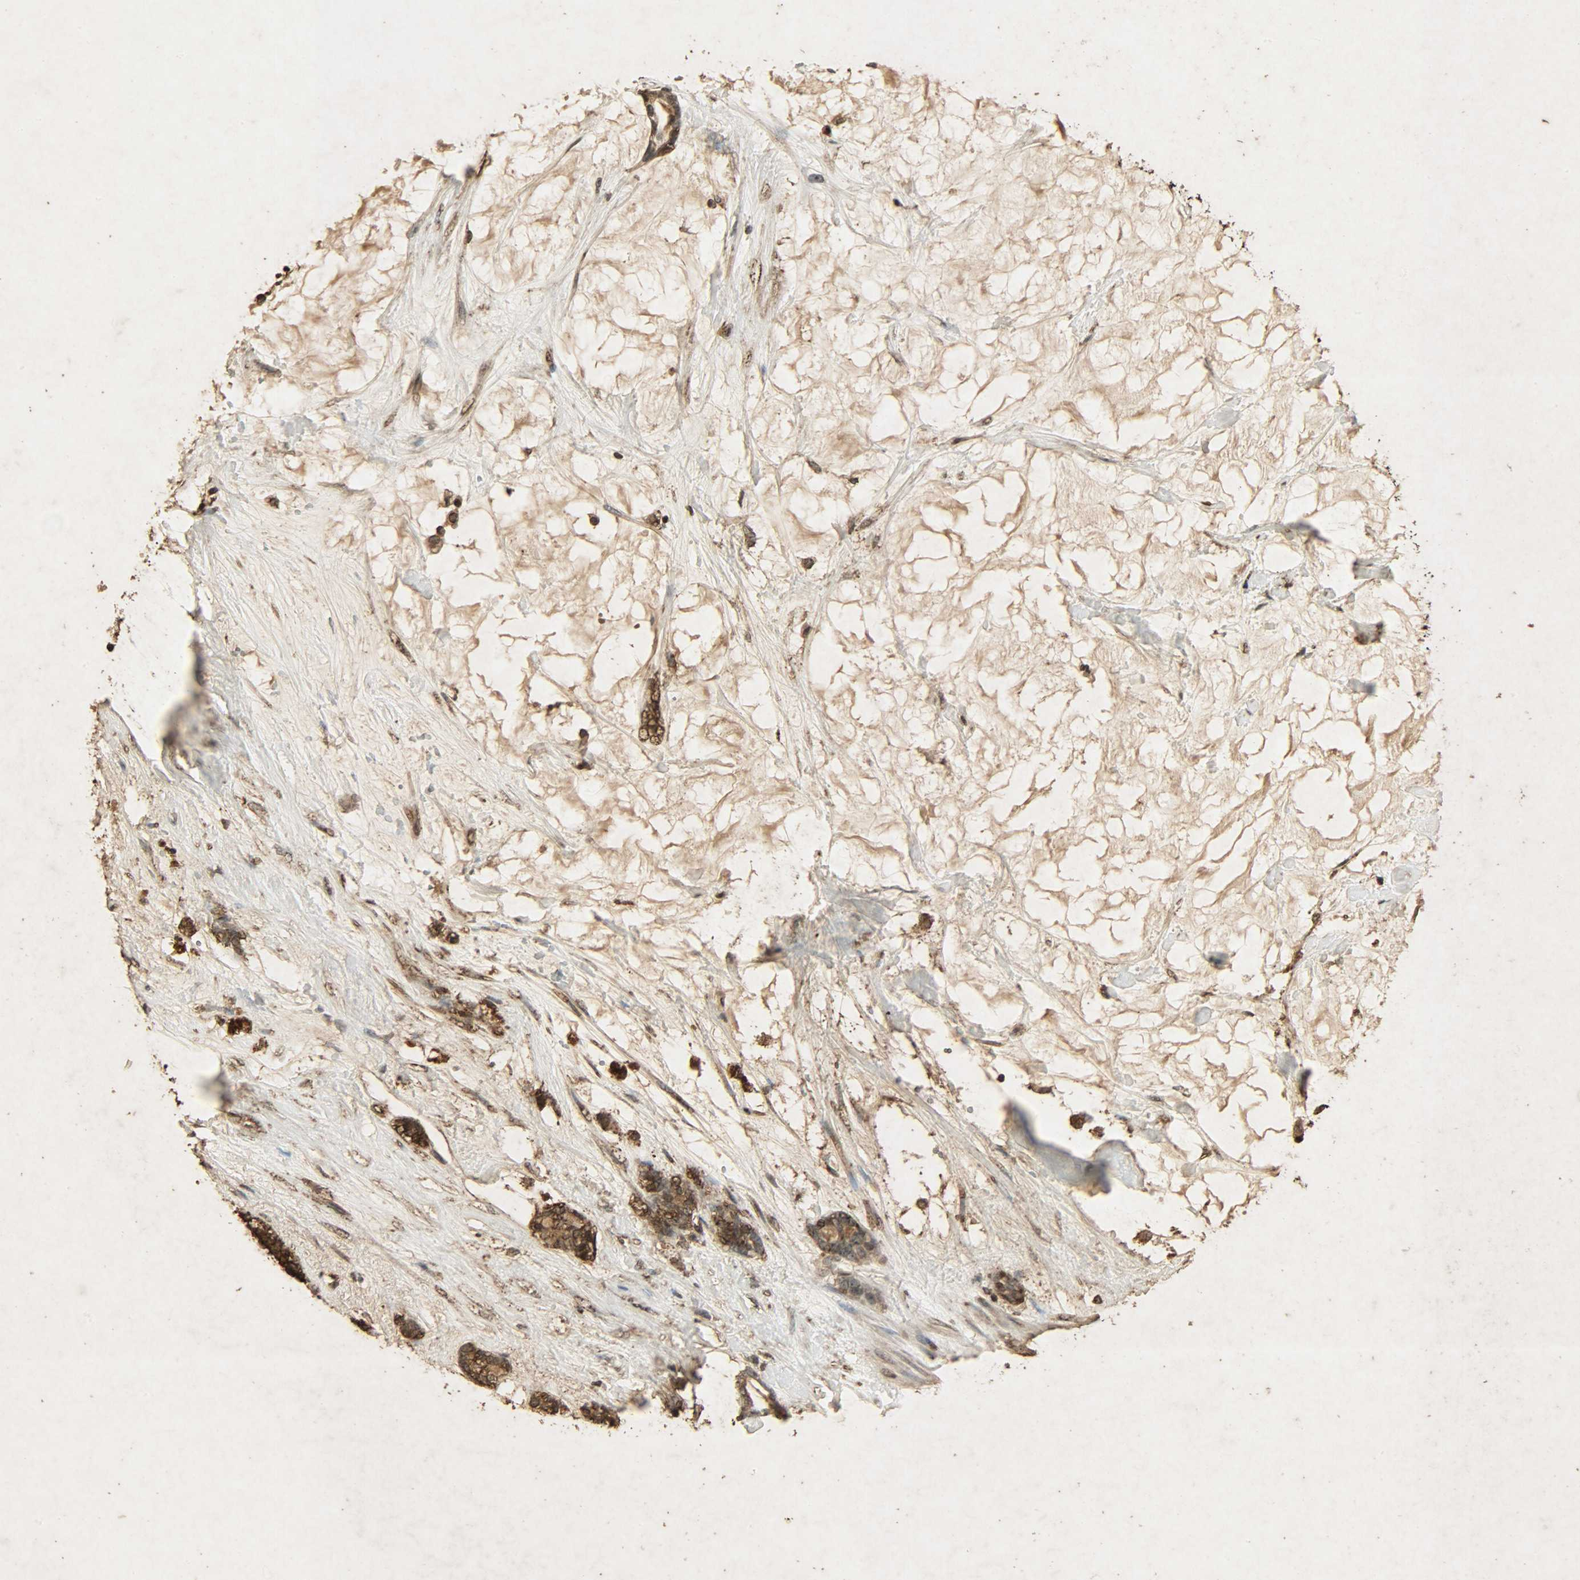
{"staining": {"intensity": "moderate", "quantity": ">75%", "location": "cytoplasmic/membranous,nuclear"}, "tissue": "pancreatic cancer", "cell_type": "Tumor cells", "image_type": "cancer", "snomed": [{"axis": "morphology", "description": "Adenocarcinoma, NOS"}, {"axis": "topography", "description": "Pancreas"}], "caption": "A micrograph of pancreatic cancer (adenocarcinoma) stained for a protein displays moderate cytoplasmic/membranous and nuclear brown staining in tumor cells.", "gene": "PPP3R1", "patient": {"sex": "female", "age": 73}}